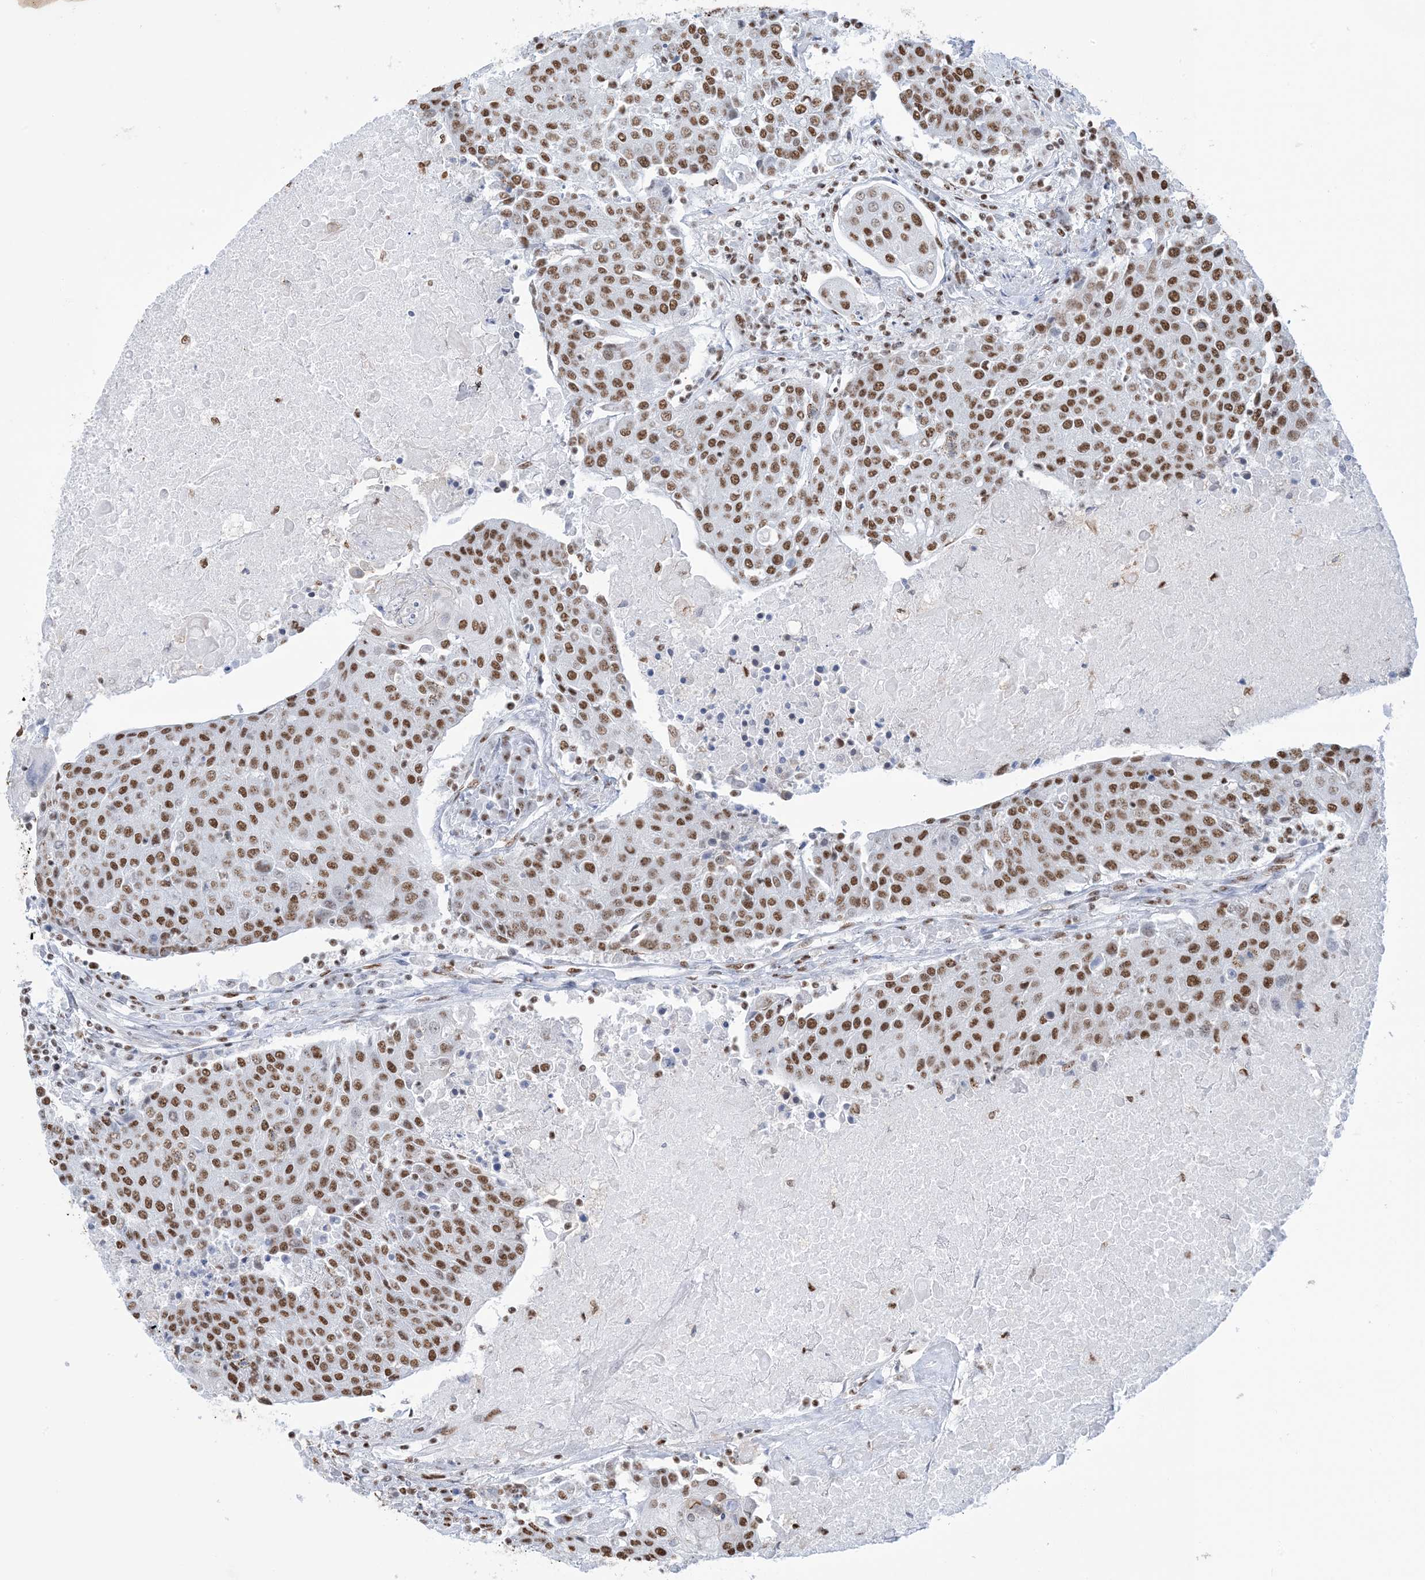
{"staining": {"intensity": "moderate", "quantity": ">75%", "location": "nuclear"}, "tissue": "urothelial cancer", "cell_type": "Tumor cells", "image_type": "cancer", "snomed": [{"axis": "morphology", "description": "Urothelial carcinoma, High grade"}, {"axis": "topography", "description": "Urinary bladder"}], "caption": "Urothelial cancer stained with a protein marker demonstrates moderate staining in tumor cells.", "gene": "ZNF792", "patient": {"sex": "female", "age": 85}}